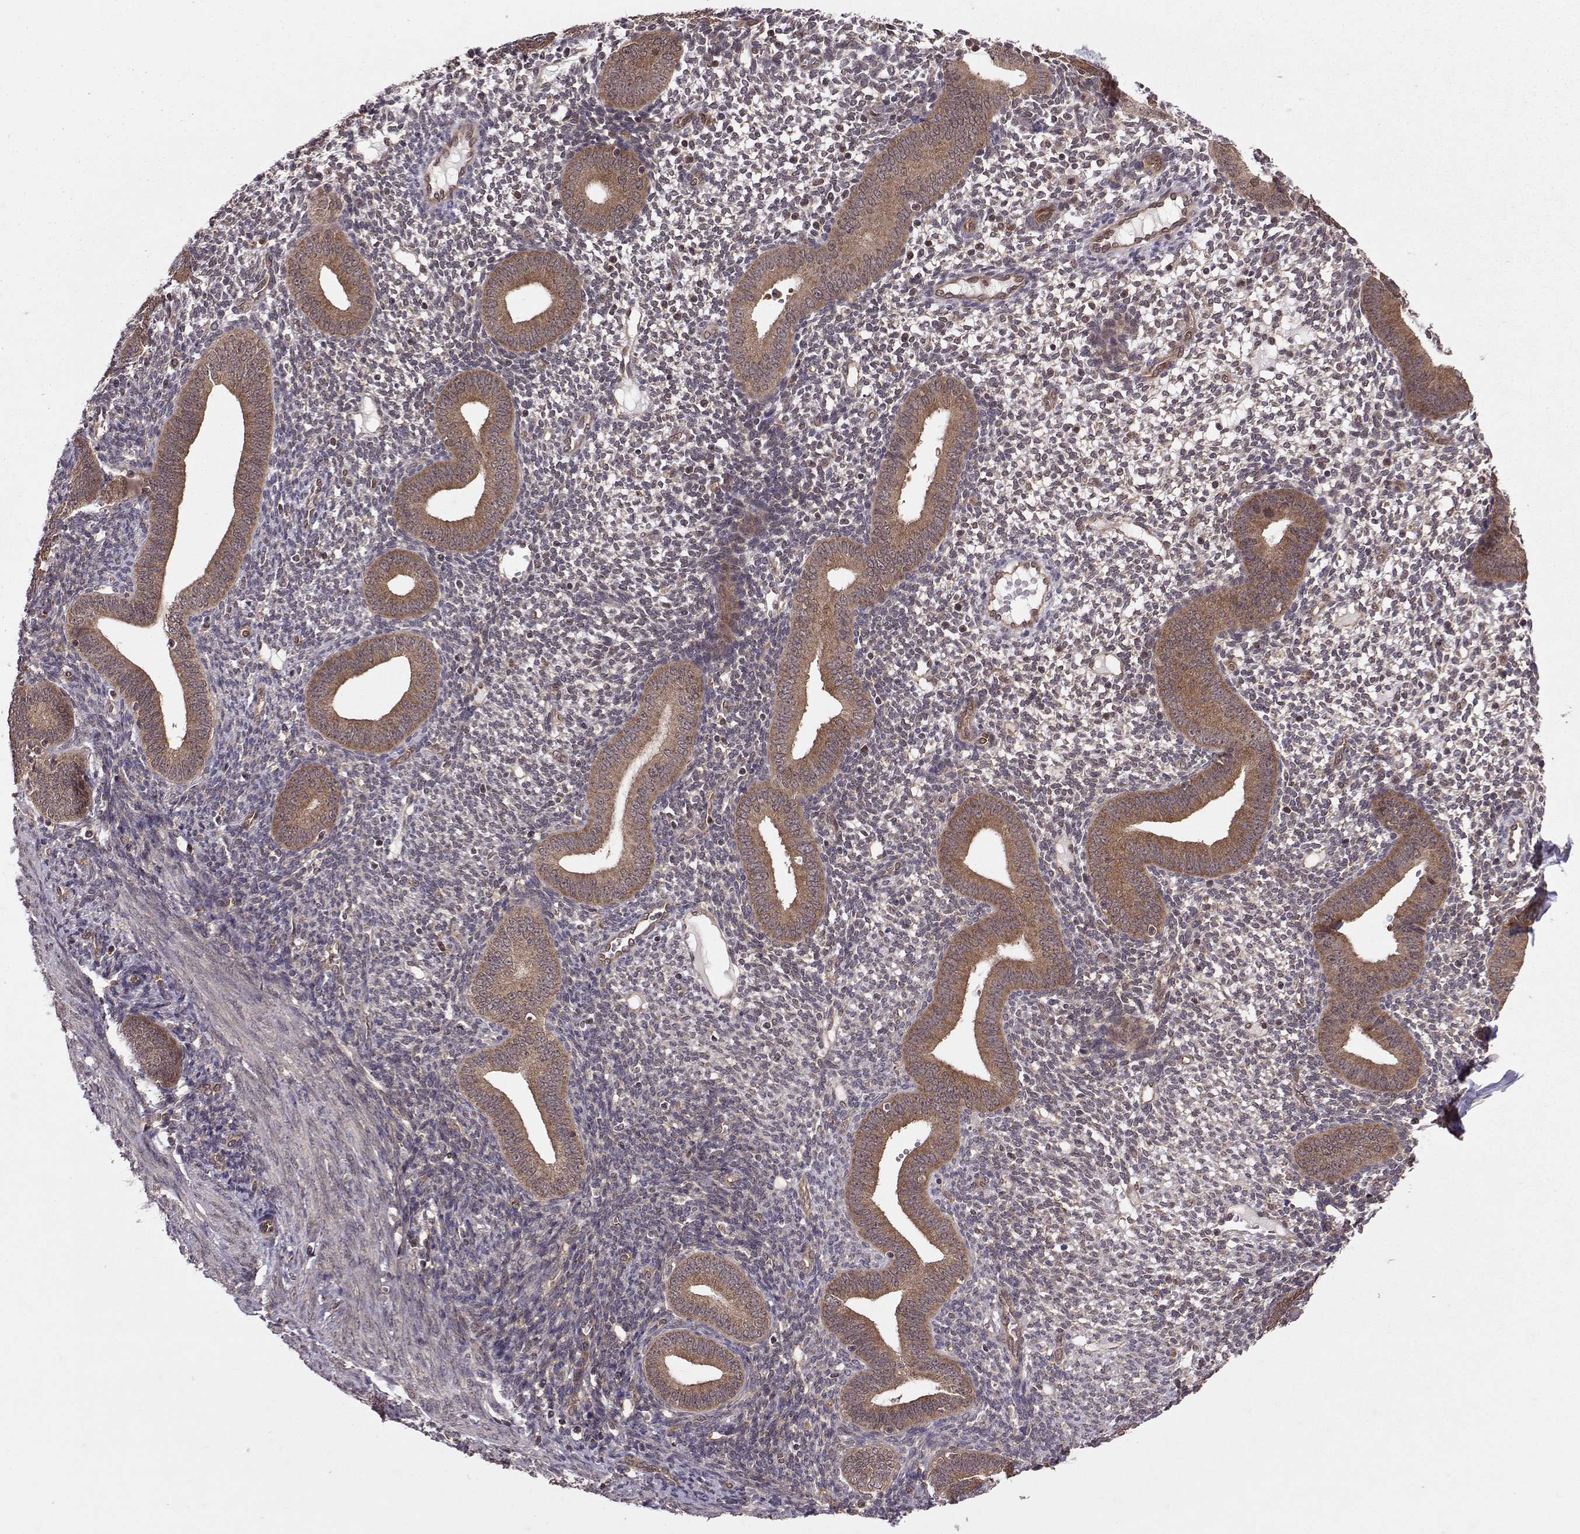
{"staining": {"intensity": "negative", "quantity": "none", "location": "none"}, "tissue": "endometrium", "cell_type": "Cells in endometrial stroma", "image_type": "normal", "snomed": [{"axis": "morphology", "description": "Normal tissue, NOS"}, {"axis": "topography", "description": "Endometrium"}], "caption": "A high-resolution photomicrograph shows immunohistochemistry staining of unremarkable endometrium, which reveals no significant staining in cells in endometrial stroma.", "gene": "PPP2R2A", "patient": {"sex": "female", "age": 40}}